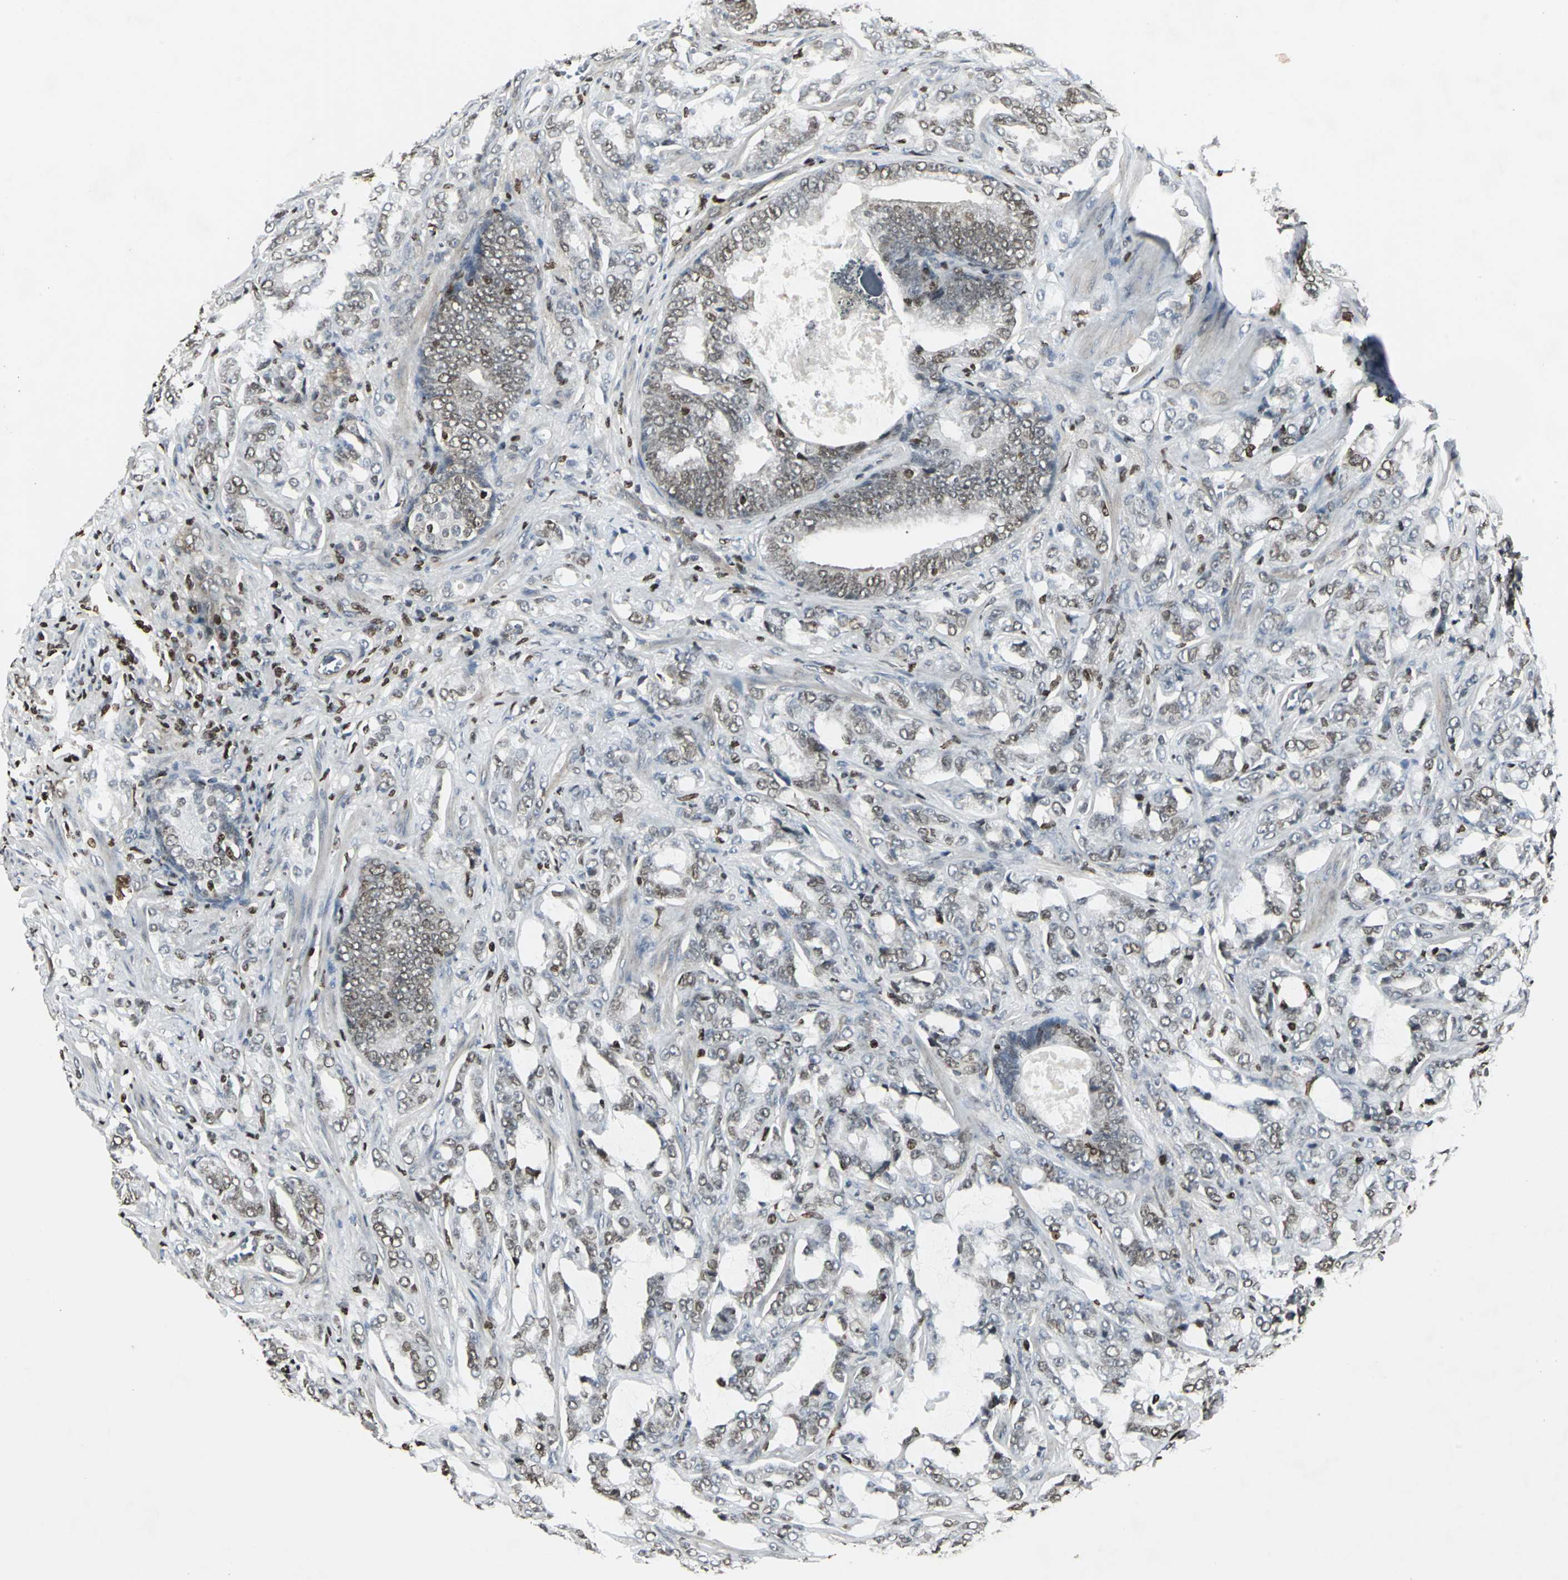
{"staining": {"intensity": "moderate", "quantity": "<25%", "location": "cytoplasmic/membranous,nuclear"}, "tissue": "prostate cancer", "cell_type": "Tumor cells", "image_type": "cancer", "snomed": [{"axis": "morphology", "description": "Adenocarcinoma, Low grade"}, {"axis": "topography", "description": "Prostate"}], "caption": "DAB immunohistochemical staining of human prostate cancer (adenocarcinoma (low-grade)) demonstrates moderate cytoplasmic/membranous and nuclear protein positivity in about <25% of tumor cells.", "gene": "AHR", "patient": {"sex": "male", "age": 58}}